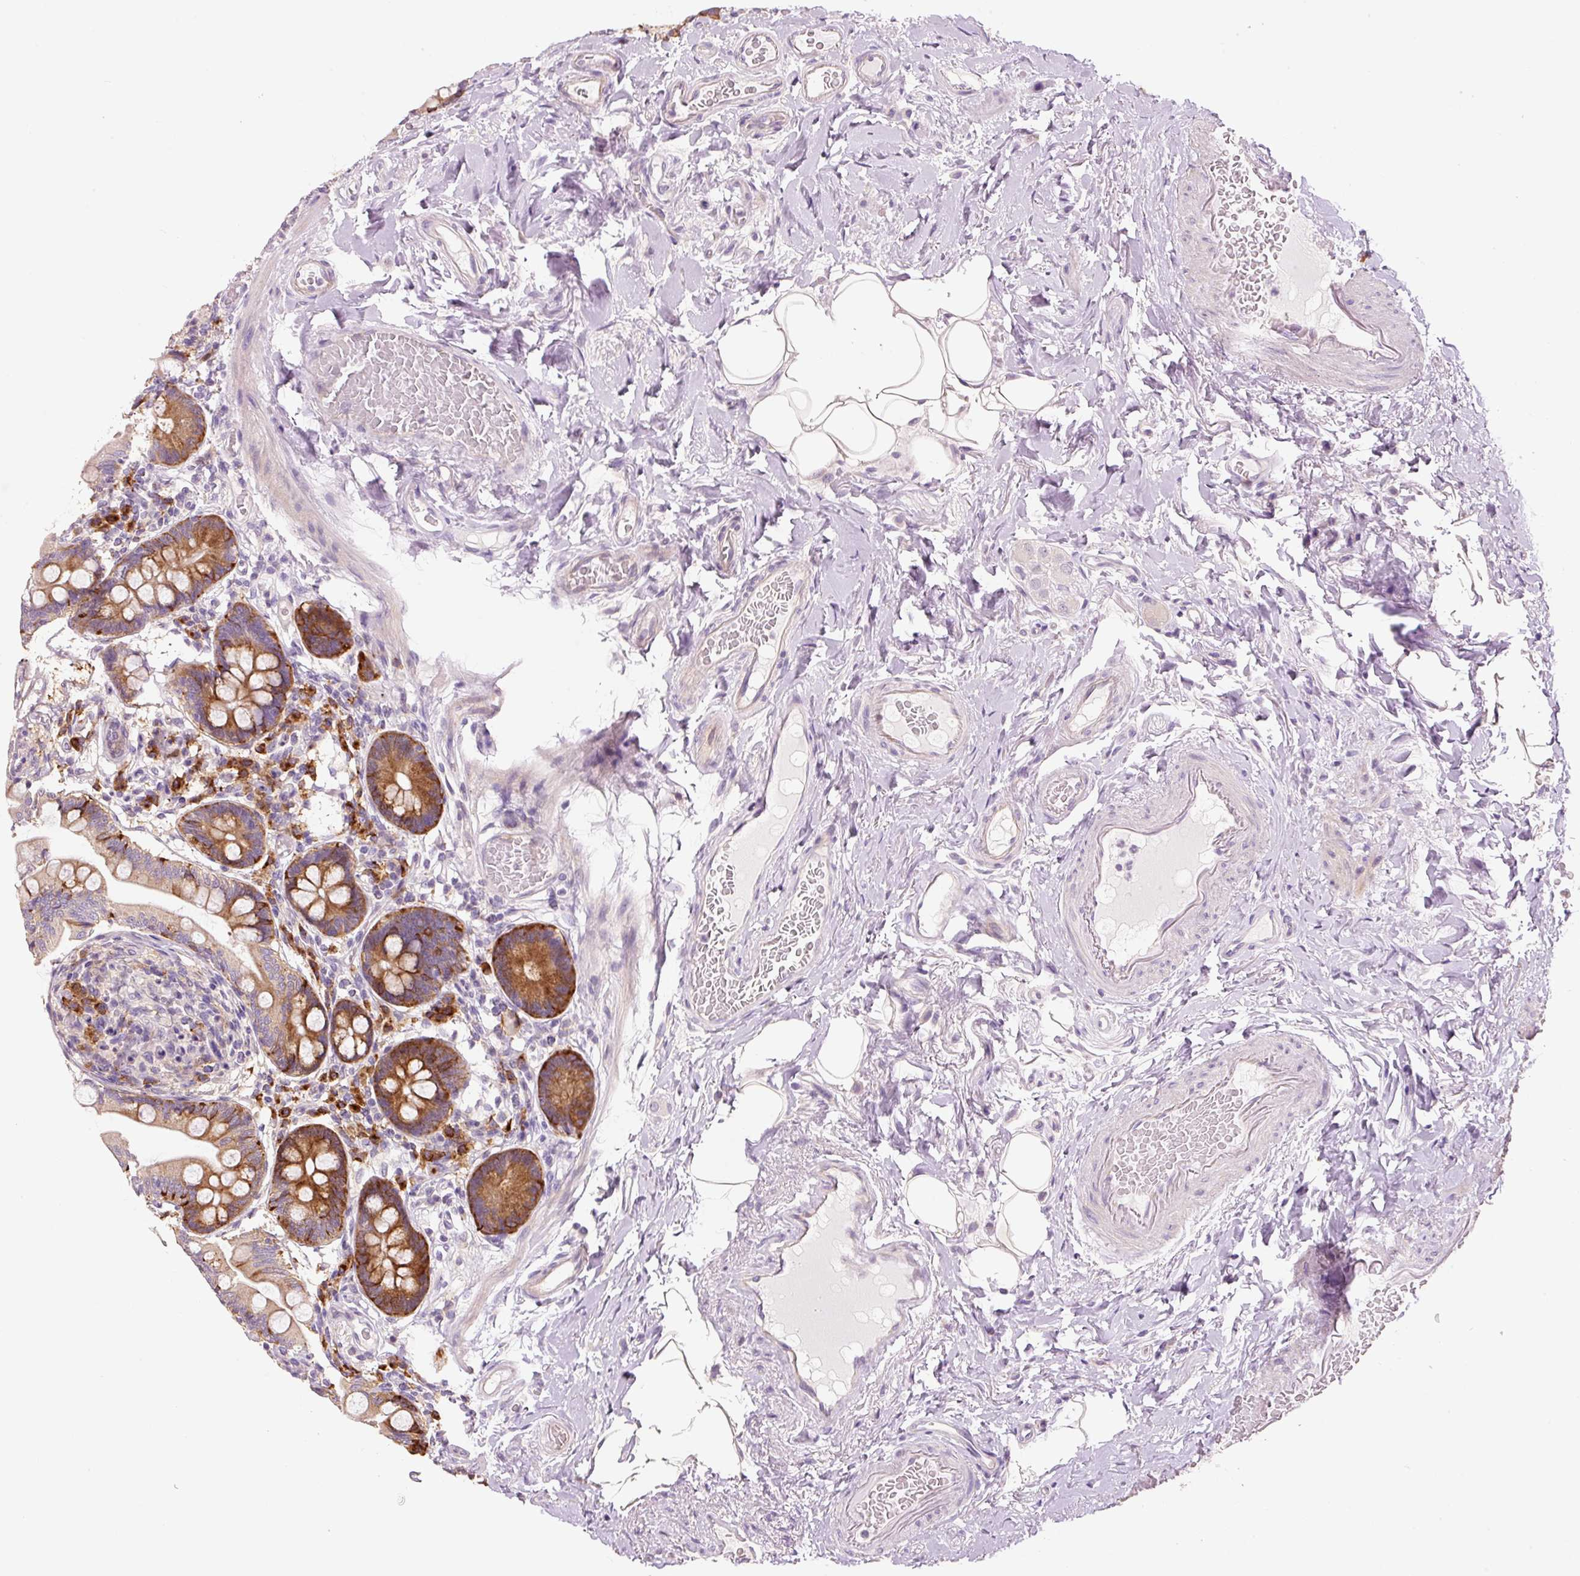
{"staining": {"intensity": "strong", "quantity": ">75%", "location": "cytoplasmic/membranous"}, "tissue": "small intestine", "cell_type": "Glandular cells", "image_type": "normal", "snomed": [{"axis": "morphology", "description": "Normal tissue, NOS"}, {"axis": "topography", "description": "Small intestine"}], "caption": "Human small intestine stained for a protein (brown) shows strong cytoplasmic/membranous positive staining in approximately >75% of glandular cells.", "gene": "HAX1", "patient": {"sex": "female", "age": 64}}